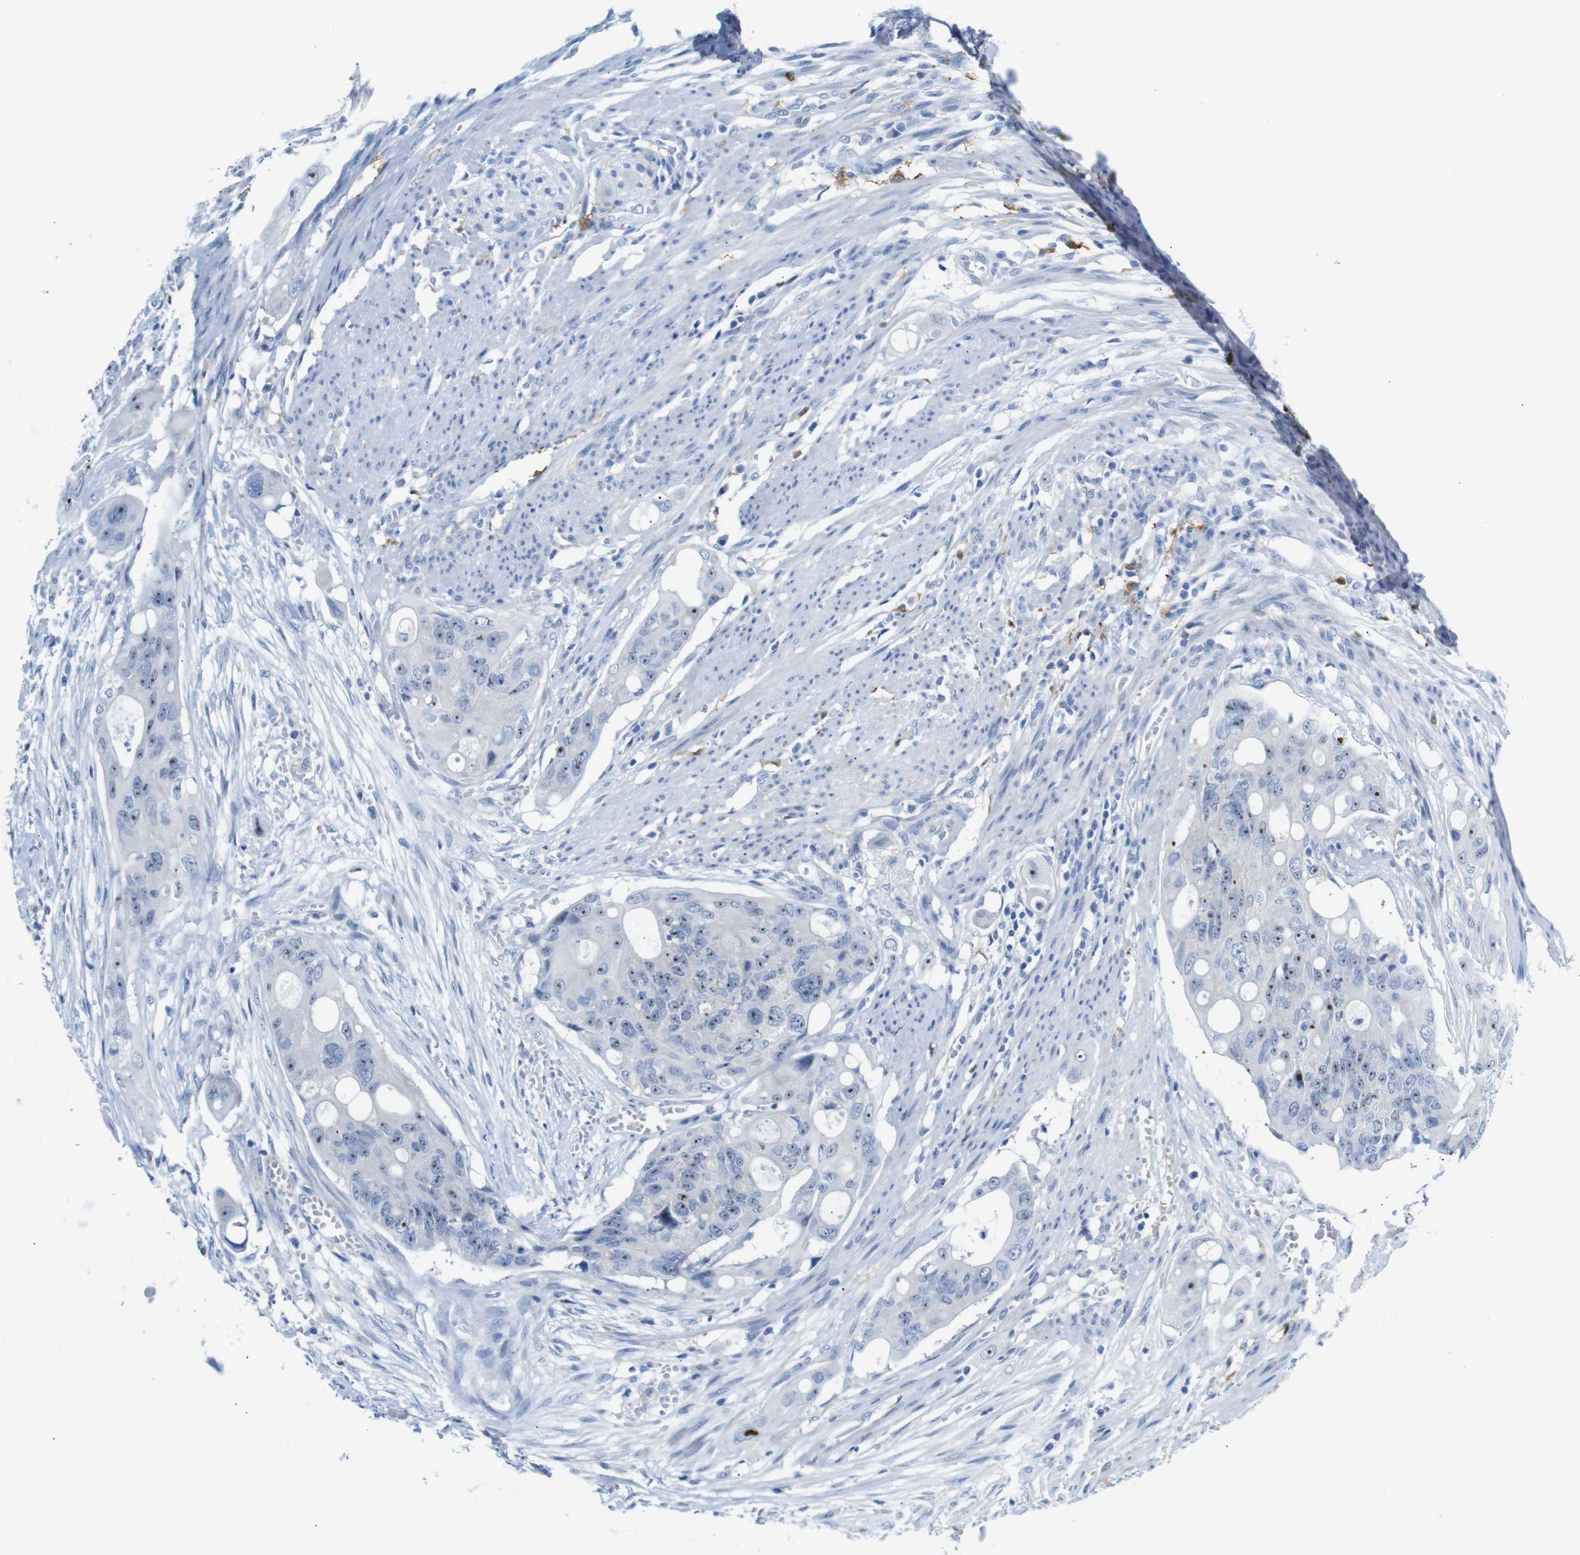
{"staining": {"intensity": "moderate", "quantity": "25%-75%", "location": "nuclear"}, "tissue": "colorectal cancer", "cell_type": "Tumor cells", "image_type": "cancer", "snomed": [{"axis": "morphology", "description": "Adenocarcinoma, NOS"}, {"axis": "topography", "description": "Colon"}], "caption": "The histopathology image shows a brown stain indicating the presence of a protein in the nuclear of tumor cells in colorectal cancer (adenocarcinoma).", "gene": "C1orf210", "patient": {"sex": "female", "age": 57}}